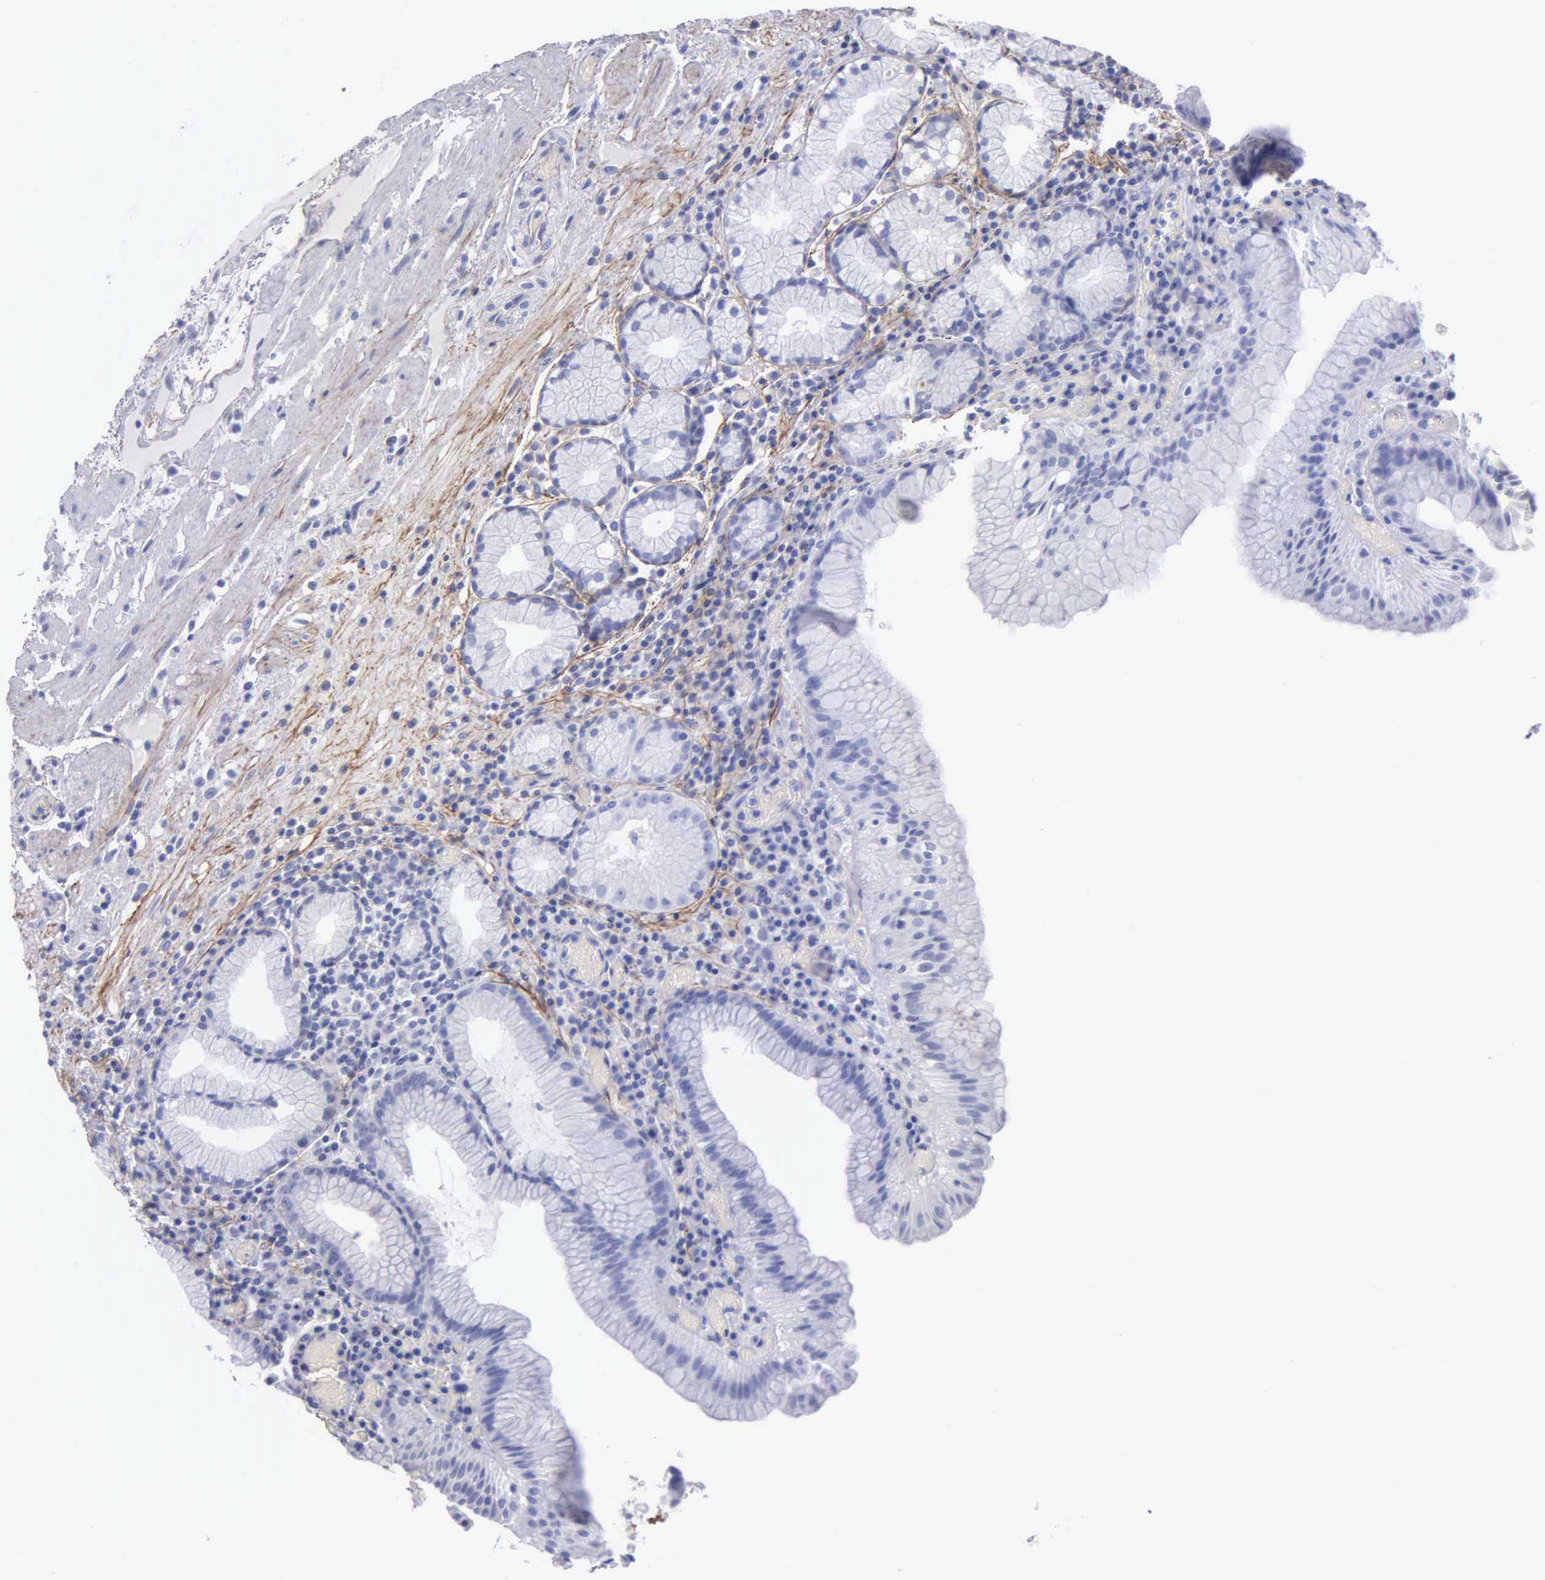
{"staining": {"intensity": "negative", "quantity": "none", "location": "none"}, "tissue": "stomach", "cell_type": "Glandular cells", "image_type": "normal", "snomed": [{"axis": "morphology", "description": "Normal tissue, NOS"}, {"axis": "topography", "description": "Stomach, lower"}, {"axis": "topography", "description": "Duodenum"}], "caption": "Histopathology image shows no protein staining in glandular cells of unremarkable stomach. The staining is performed using DAB (3,3'-diaminobenzidine) brown chromogen with nuclei counter-stained in using hematoxylin.", "gene": "FBLN5", "patient": {"sex": "male", "age": 84}}